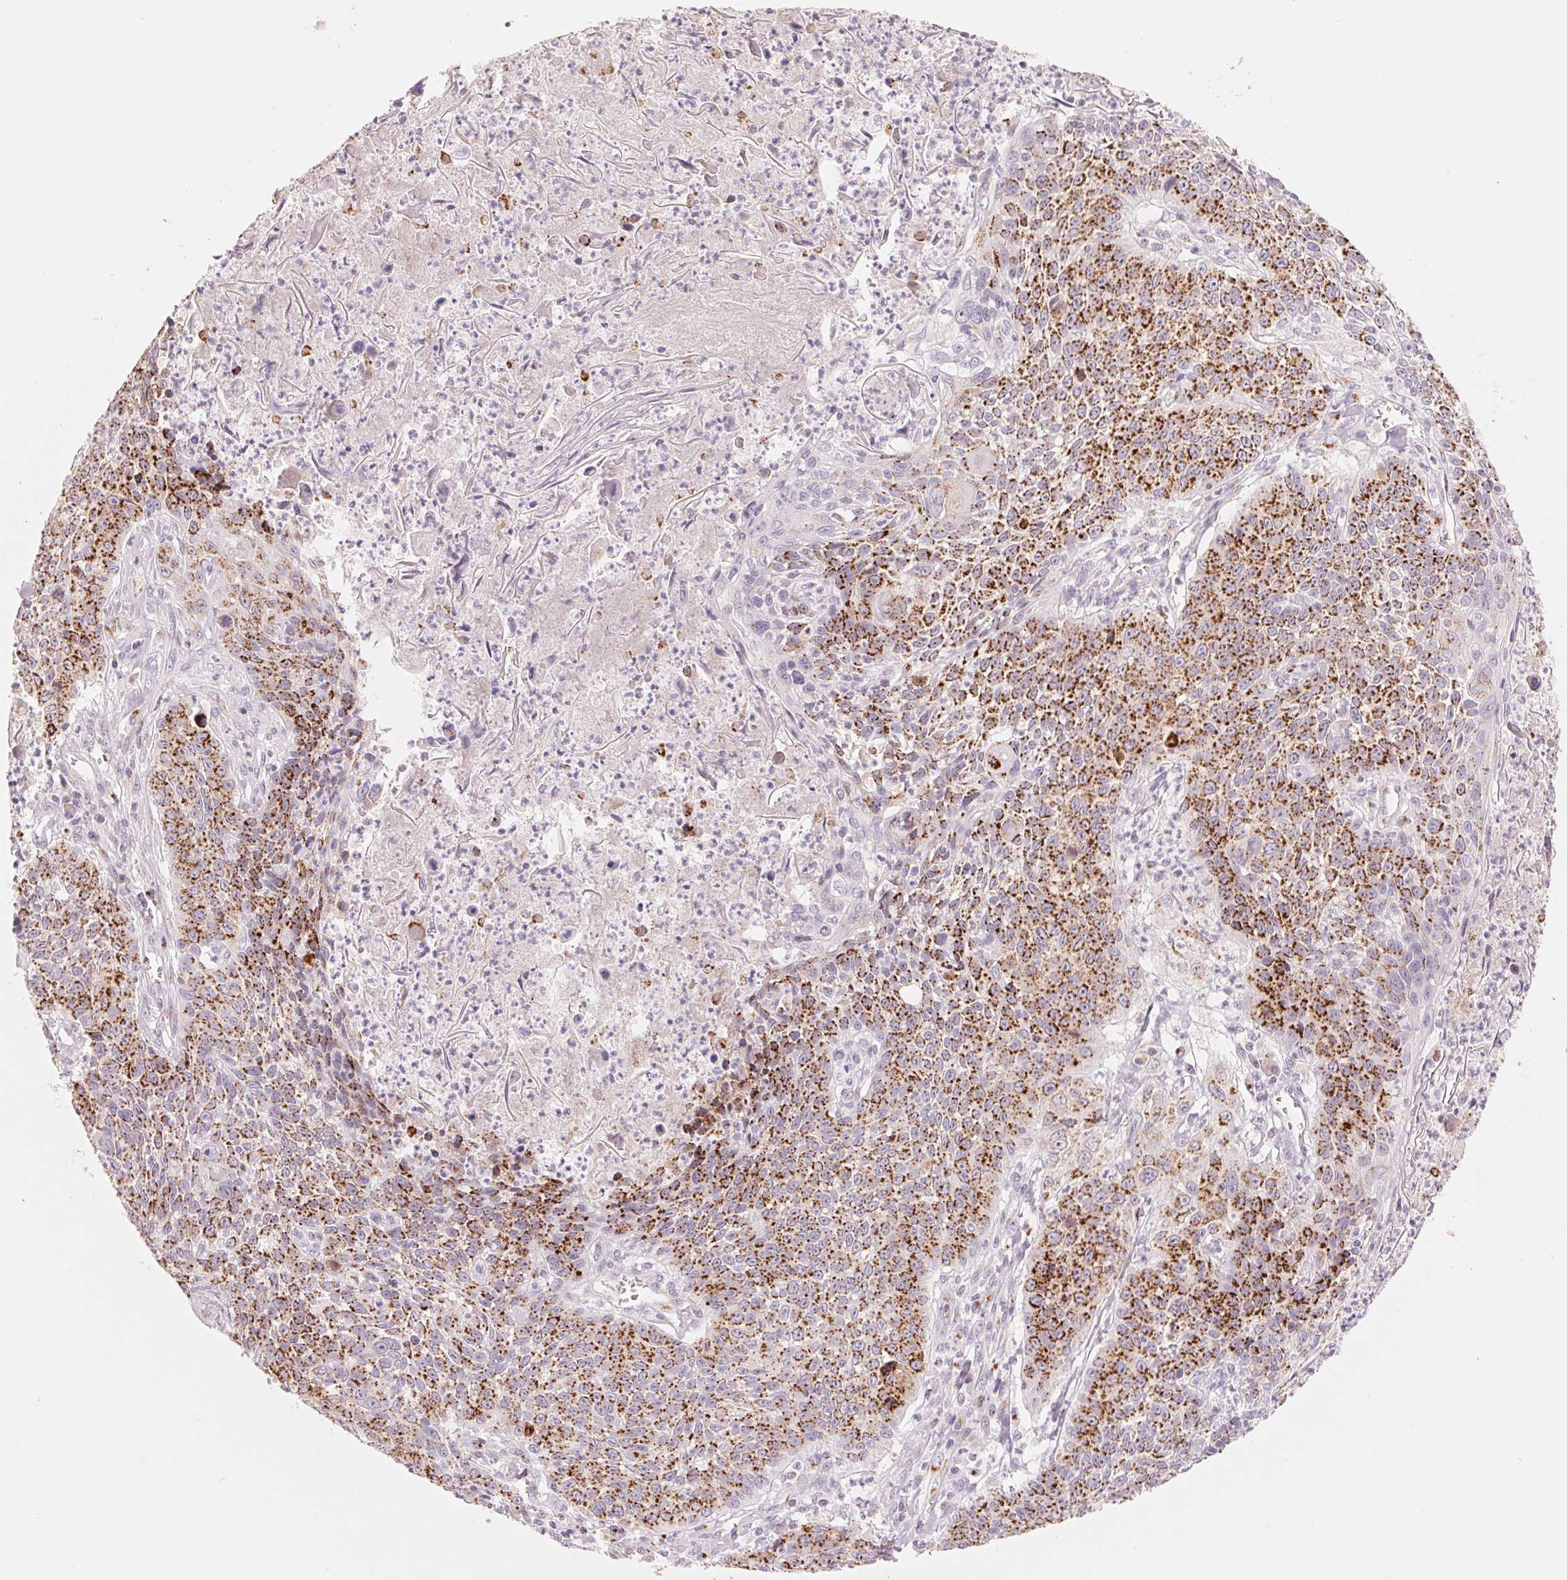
{"staining": {"intensity": "strong", "quantity": ">75%", "location": "cytoplasmic/membranous"}, "tissue": "lung cancer", "cell_type": "Tumor cells", "image_type": "cancer", "snomed": [{"axis": "morphology", "description": "Squamous cell carcinoma, NOS"}, {"axis": "morphology", "description": "Squamous cell carcinoma, metastatic, NOS"}, {"axis": "topography", "description": "Lung"}, {"axis": "topography", "description": "Pleura, NOS"}], "caption": "IHC of human metastatic squamous cell carcinoma (lung) displays high levels of strong cytoplasmic/membranous expression in about >75% of tumor cells. Using DAB (brown) and hematoxylin (blue) stains, captured at high magnification using brightfield microscopy.", "gene": "GALNT7", "patient": {"sex": "male", "age": 72}}